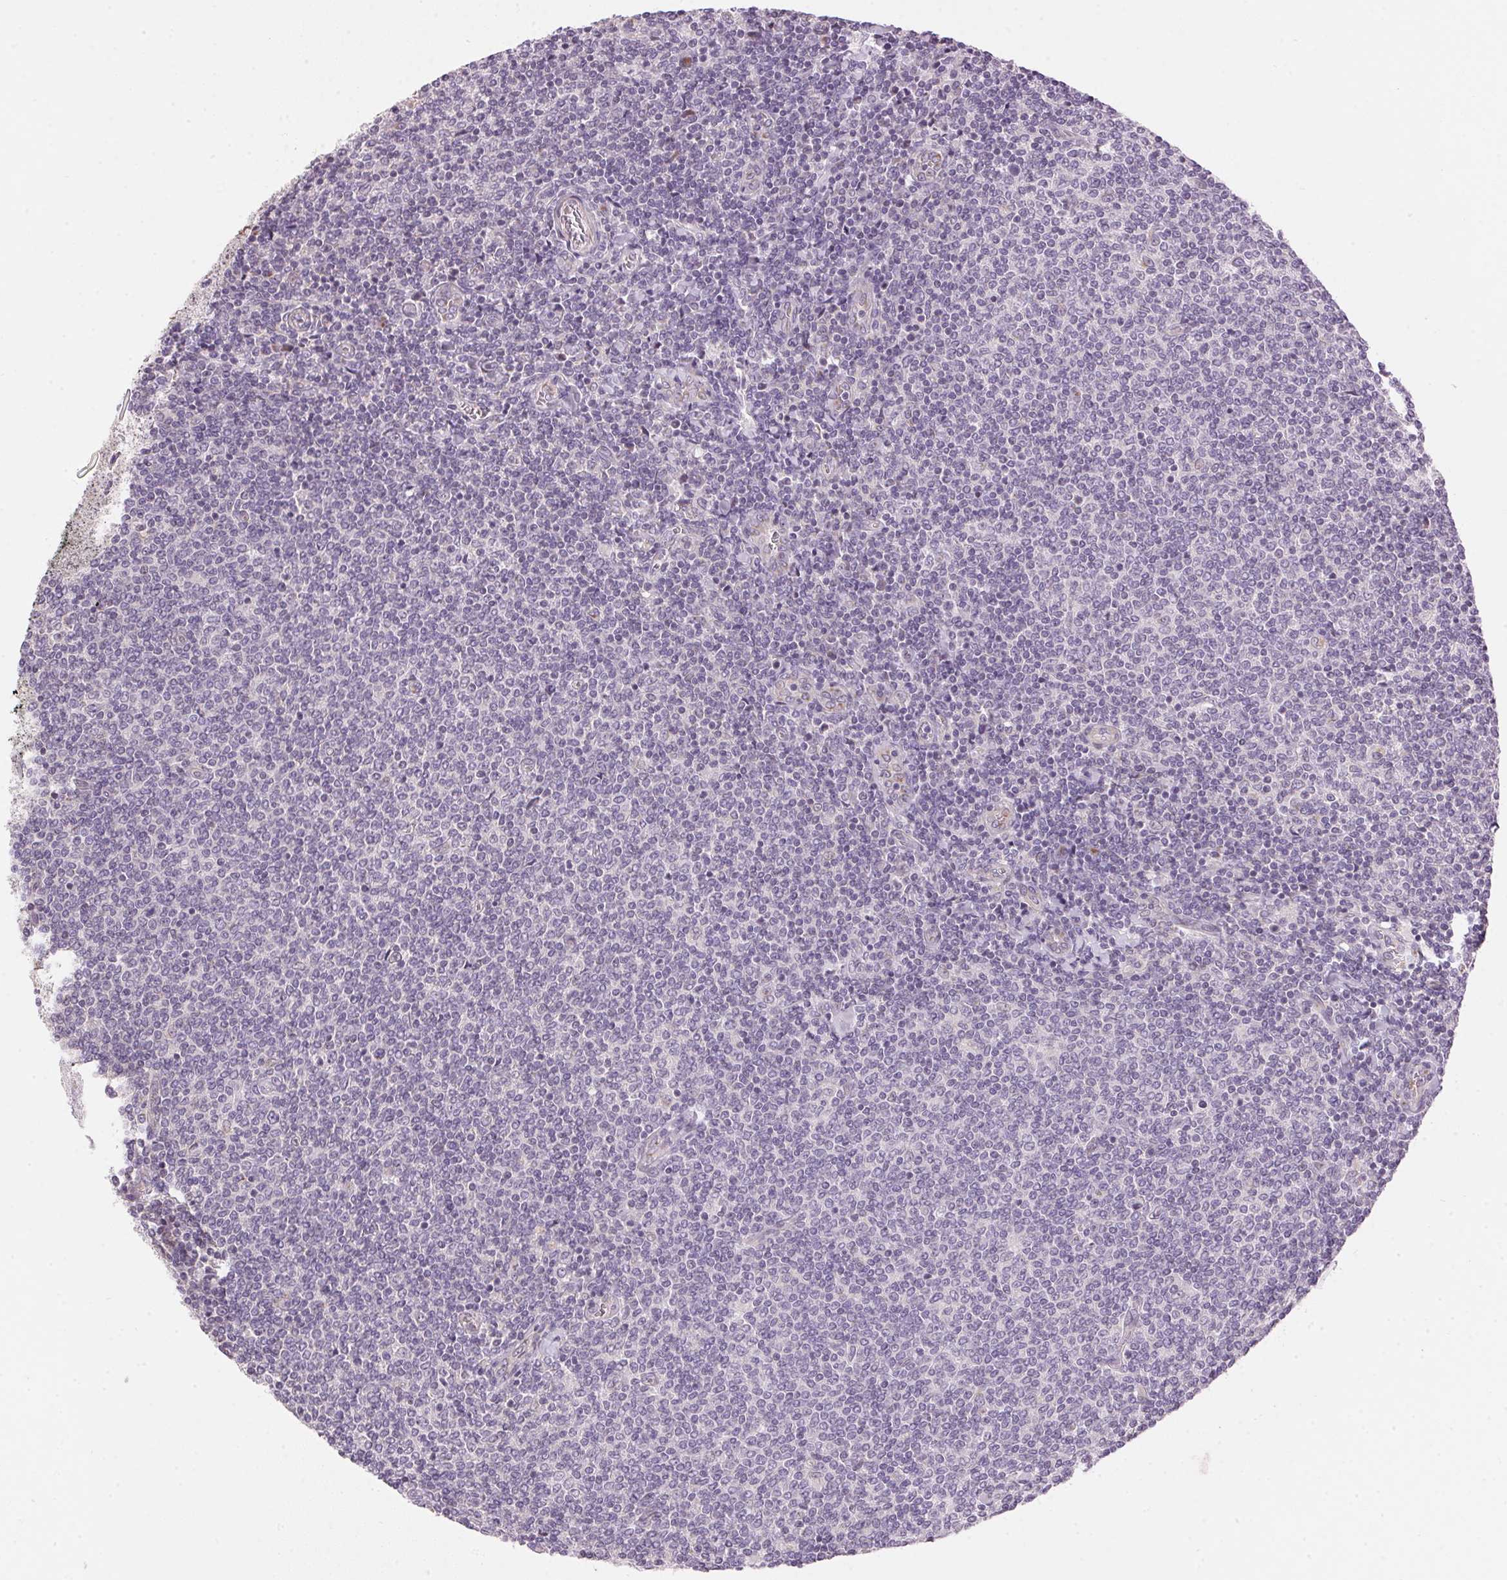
{"staining": {"intensity": "negative", "quantity": "none", "location": "none"}, "tissue": "lymphoma", "cell_type": "Tumor cells", "image_type": "cancer", "snomed": [{"axis": "morphology", "description": "Malignant lymphoma, non-Hodgkin's type, Low grade"}, {"axis": "topography", "description": "Lymph node"}], "caption": "Immunohistochemistry photomicrograph of neoplastic tissue: low-grade malignant lymphoma, non-Hodgkin's type stained with DAB displays no significant protein staining in tumor cells.", "gene": "GOLPH3", "patient": {"sex": "male", "age": 52}}